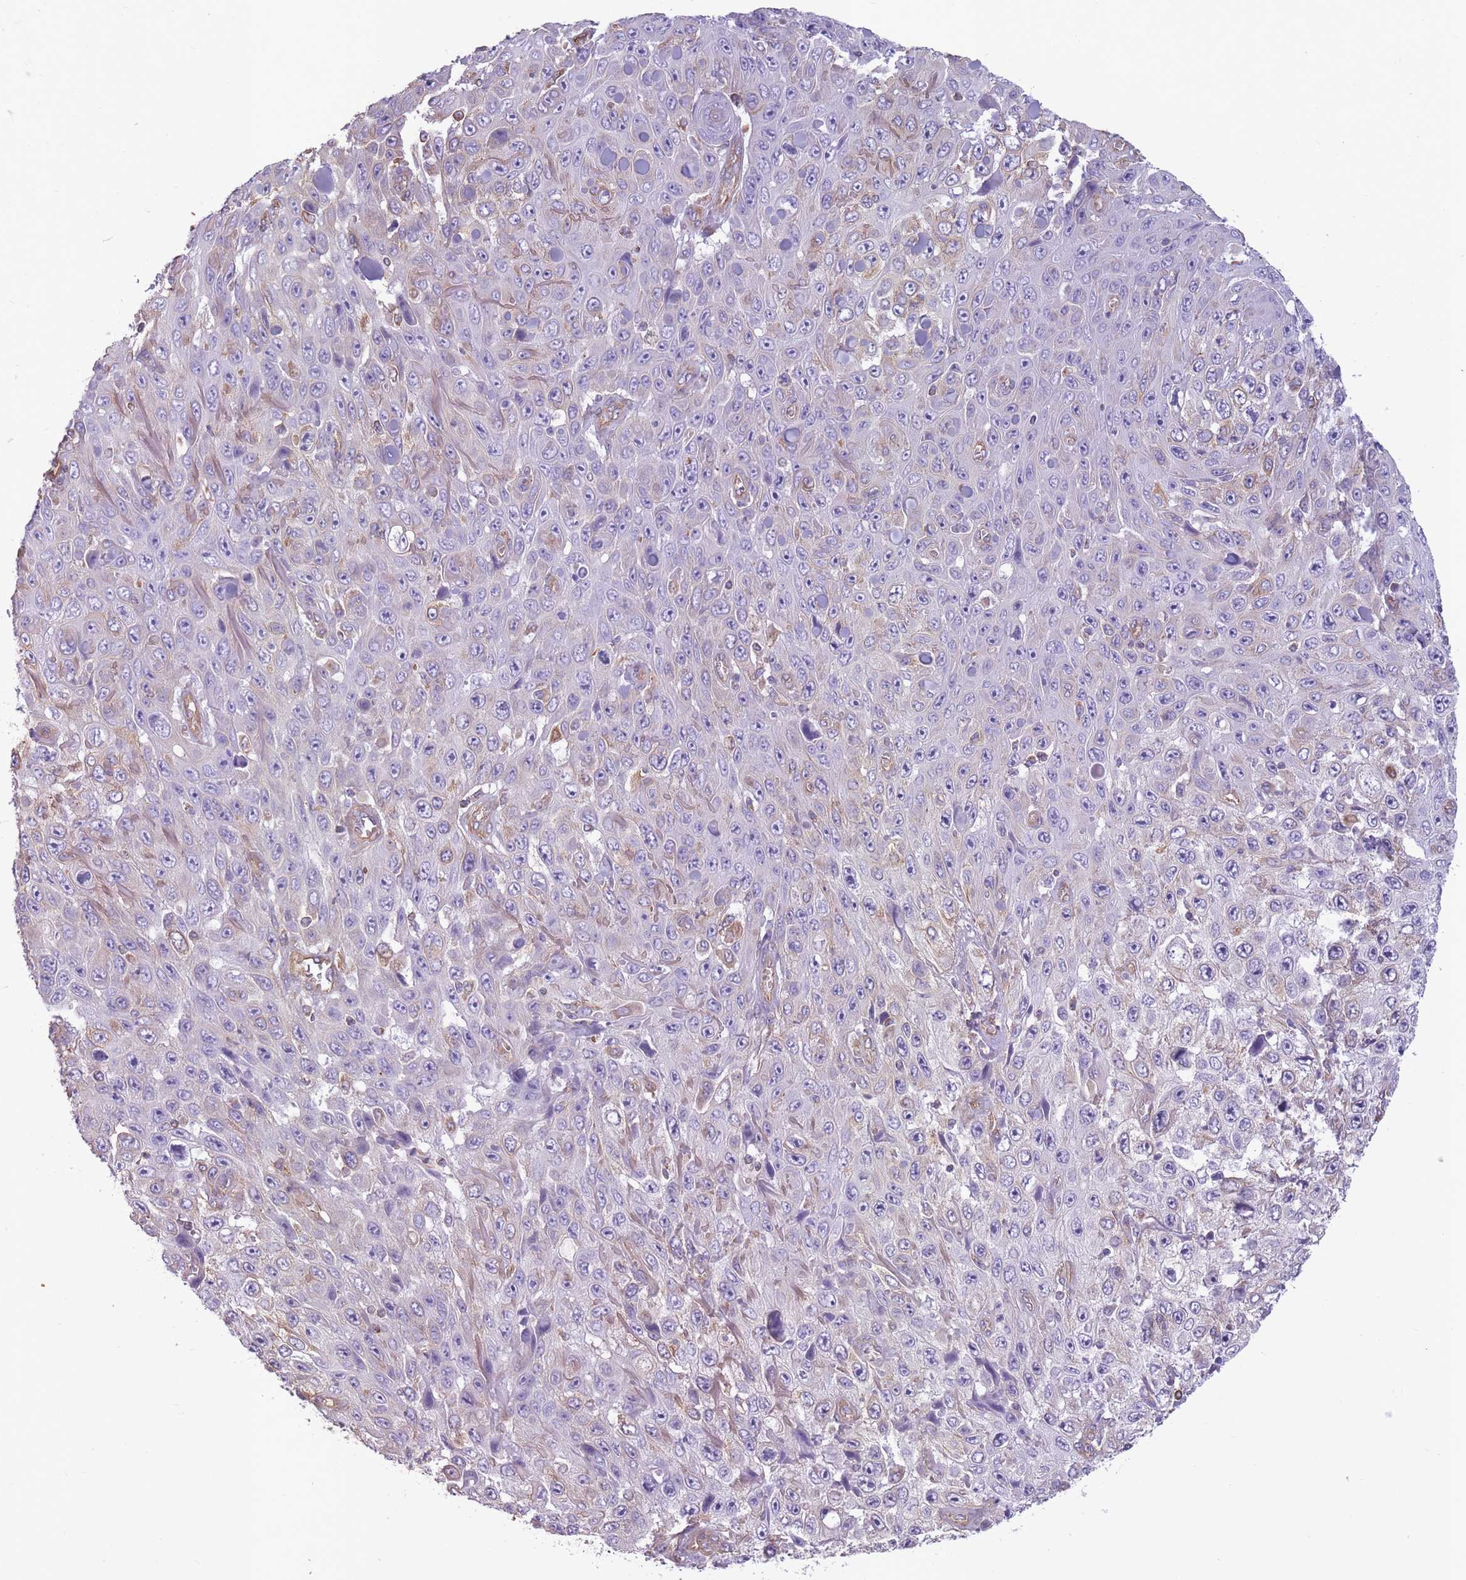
{"staining": {"intensity": "weak", "quantity": "<25%", "location": "cytoplasmic/membranous"}, "tissue": "skin cancer", "cell_type": "Tumor cells", "image_type": "cancer", "snomed": [{"axis": "morphology", "description": "Squamous cell carcinoma, NOS"}, {"axis": "topography", "description": "Skin"}], "caption": "Tumor cells are negative for brown protein staining in squamous cell carcinoma (skin).", "gene": "ADD1", "patient": {"sex": "male", "age": 82}}